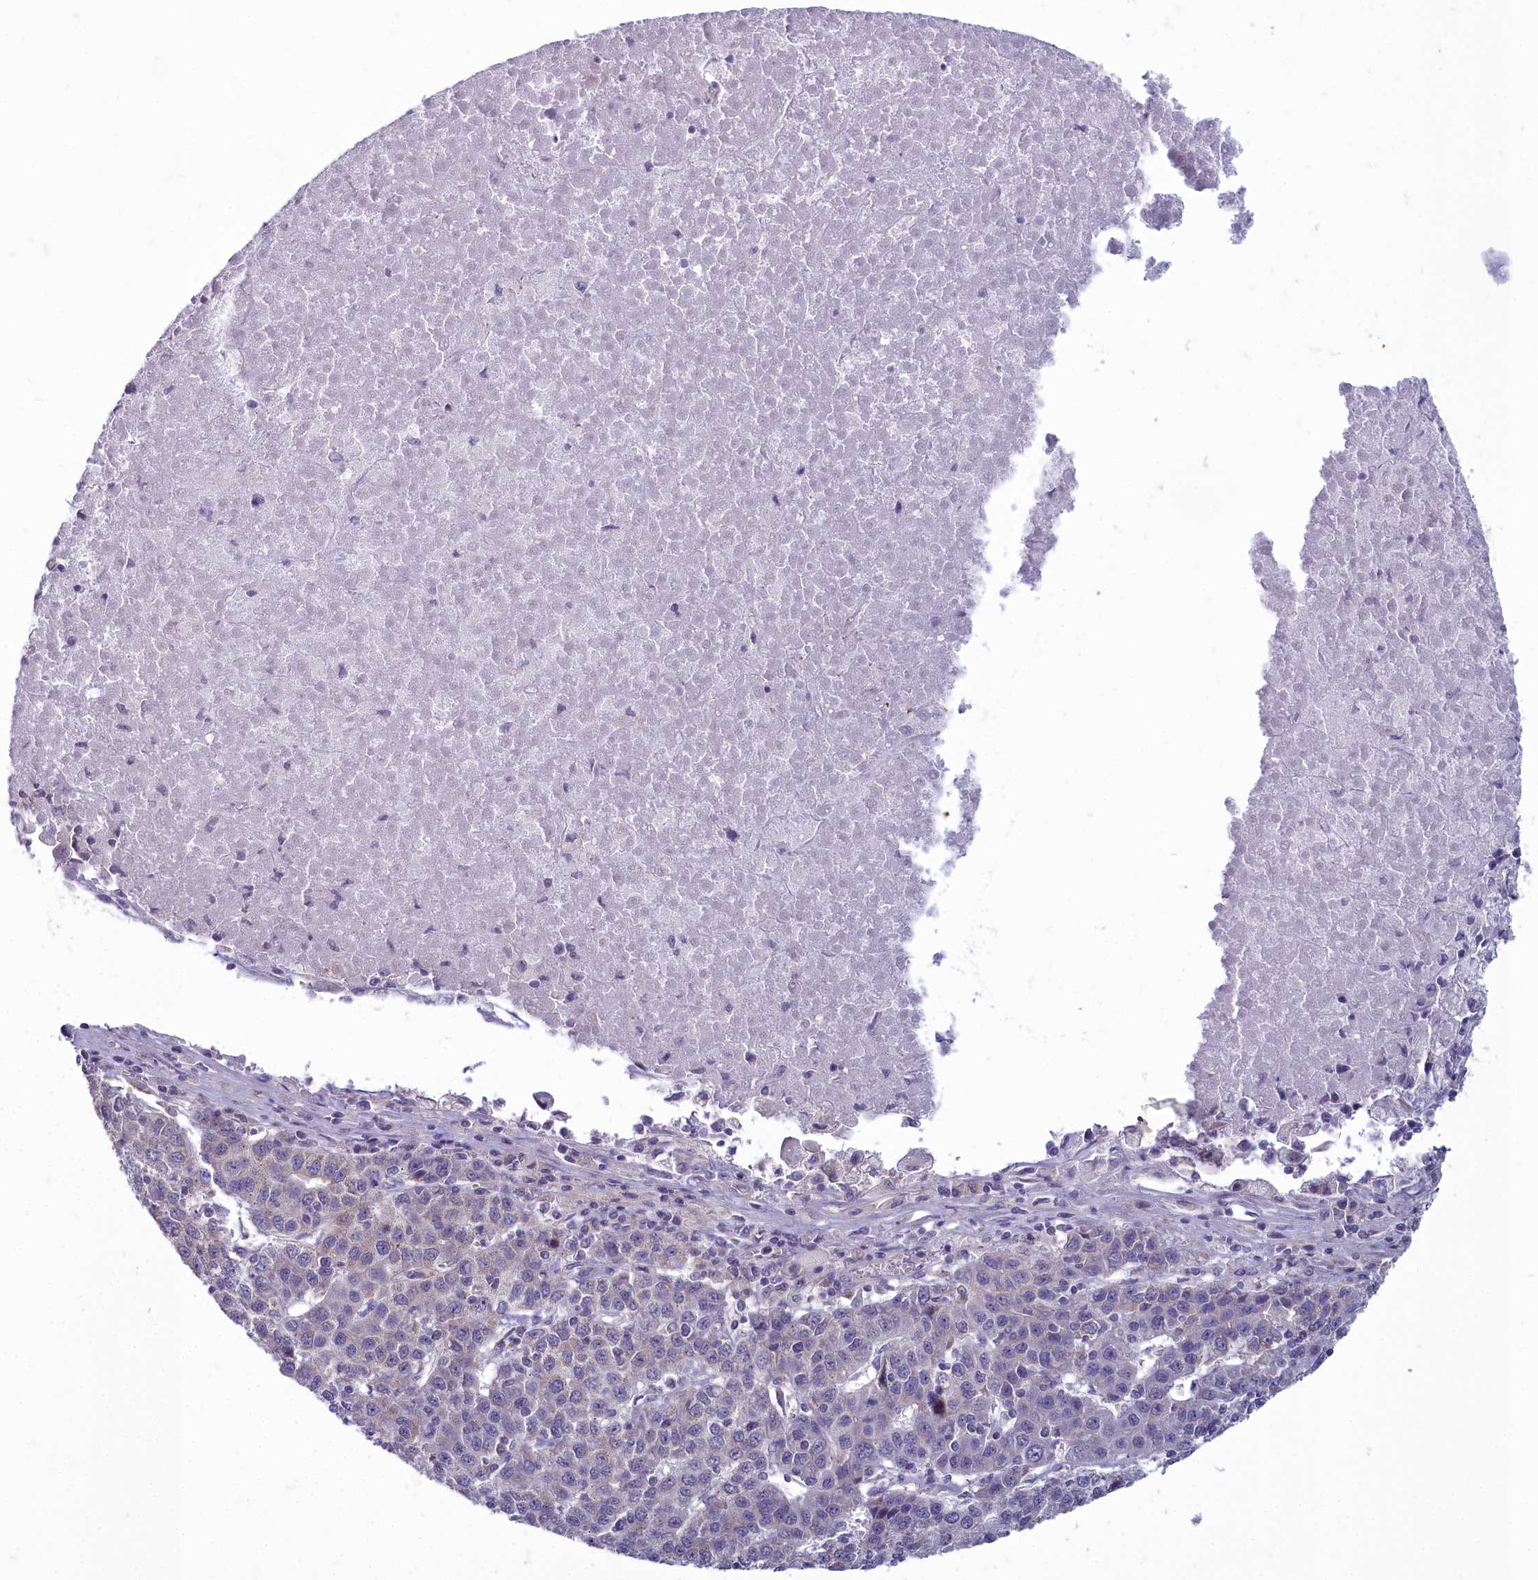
{"staining": {"intensity": "weak", "quantity": "25%-75%", "location": "cytoplasmic/membranous"}, "tissue": "liver cancer", "cell_type": "Tumor cells", "image_type": "cancer", "snomed": [{"axis": "morphology", "description": "Carcinoma, Hepatocellular, NOS"}, {"axis": "topography", "description": "Liver"}], "caption": "This is a photomicrograph of immunohistochemistry (IHC) staining of hepatocellular carcinoma (liver), which shows weak positivity in the cytoplasmic/membranous of tumor cells.", "gene": "INSYN2A", "patient": {"sex": "female", "age": 53}}